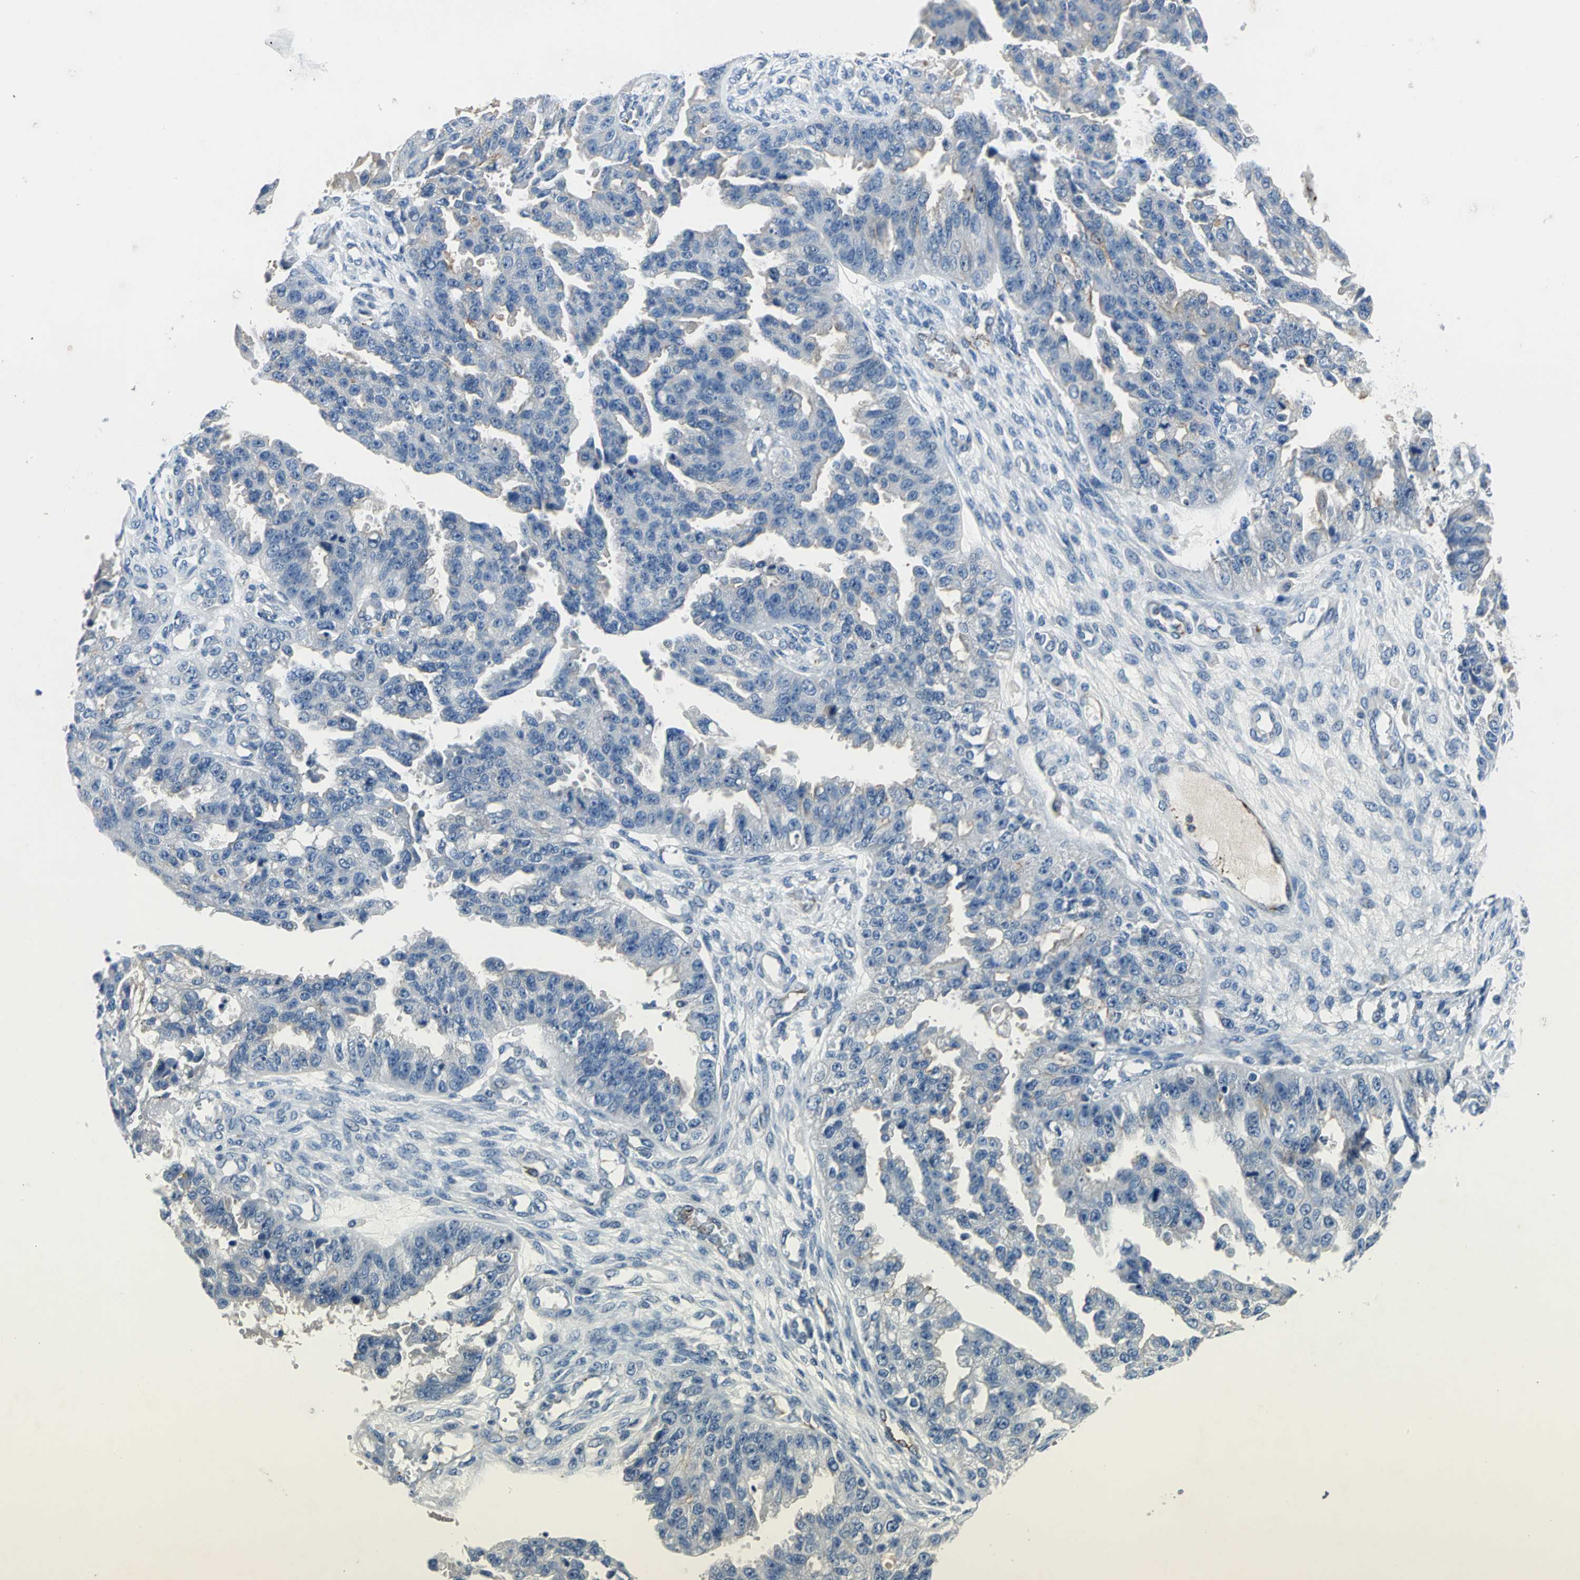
{"staining": {"intensity": "moderate", "quantity": "<25%", "location": "cytoplasmic/membranous"}, "tissue": "ovarian cancer", "cell_type": "Tumor cells", "image_type": "cancer", "snomed": [{"axis": "morphology", "description": "Carcinoma, NOS"}, {"axis": "topography", "description": "Soft tissue"}, {"axis": "topography", "description": "Ovary"}], "caption": "Carcinoma (ovarian) stained with DAB immunohistochemistry reveals low levels of moderate cytoplasmic/membranous expression in about <25% of tumor cells.", "gene": "SELP", "patient": {"sex": "female", "age": 54}}